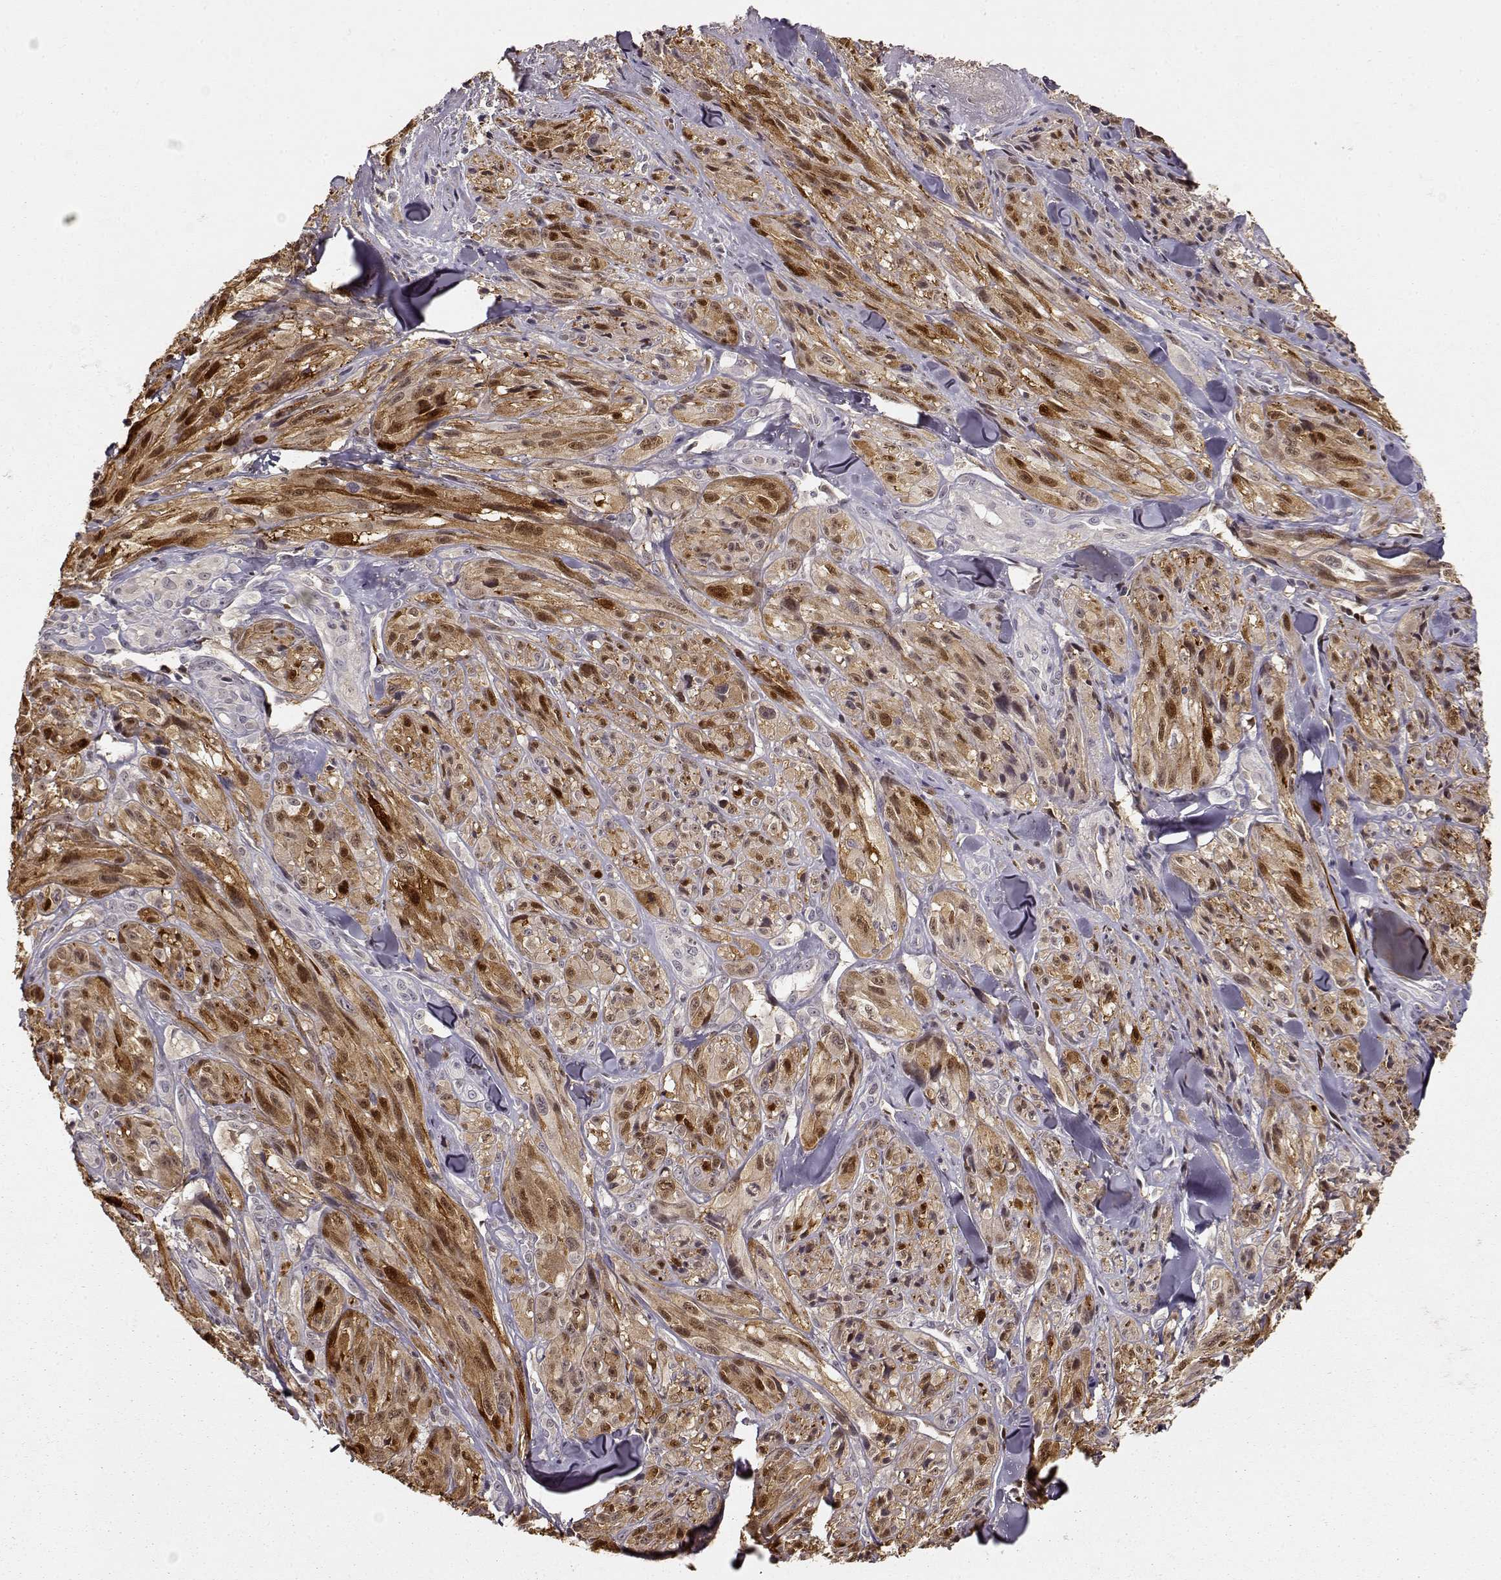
{"staining": {"intensity": "strong", "quantity": ">75%", "location": "cytoplasmic/membranous,nuclear"}, "tissue": "melanoma", "cell_type": "Tumor cells", "image_type": "cancer", "snomed": [{"axis": "morphology", "description": "Malignant melanoma, NOS"}, {"axis": "topography", "description": "Skin"}], "caption": "Protein staining of melanoma tissue displays strong cytoplasmic/membranous and nuclear positivity in about >75% of tumor cells. The protein of interest is stained brown, and the nuclei are stained in blue (DAB (3,3'-diaminobenzidine) IHC with brightfield microscopy, high magnification).", "gene": "S100B", "patient": {"sex": "male", "age": 67}}